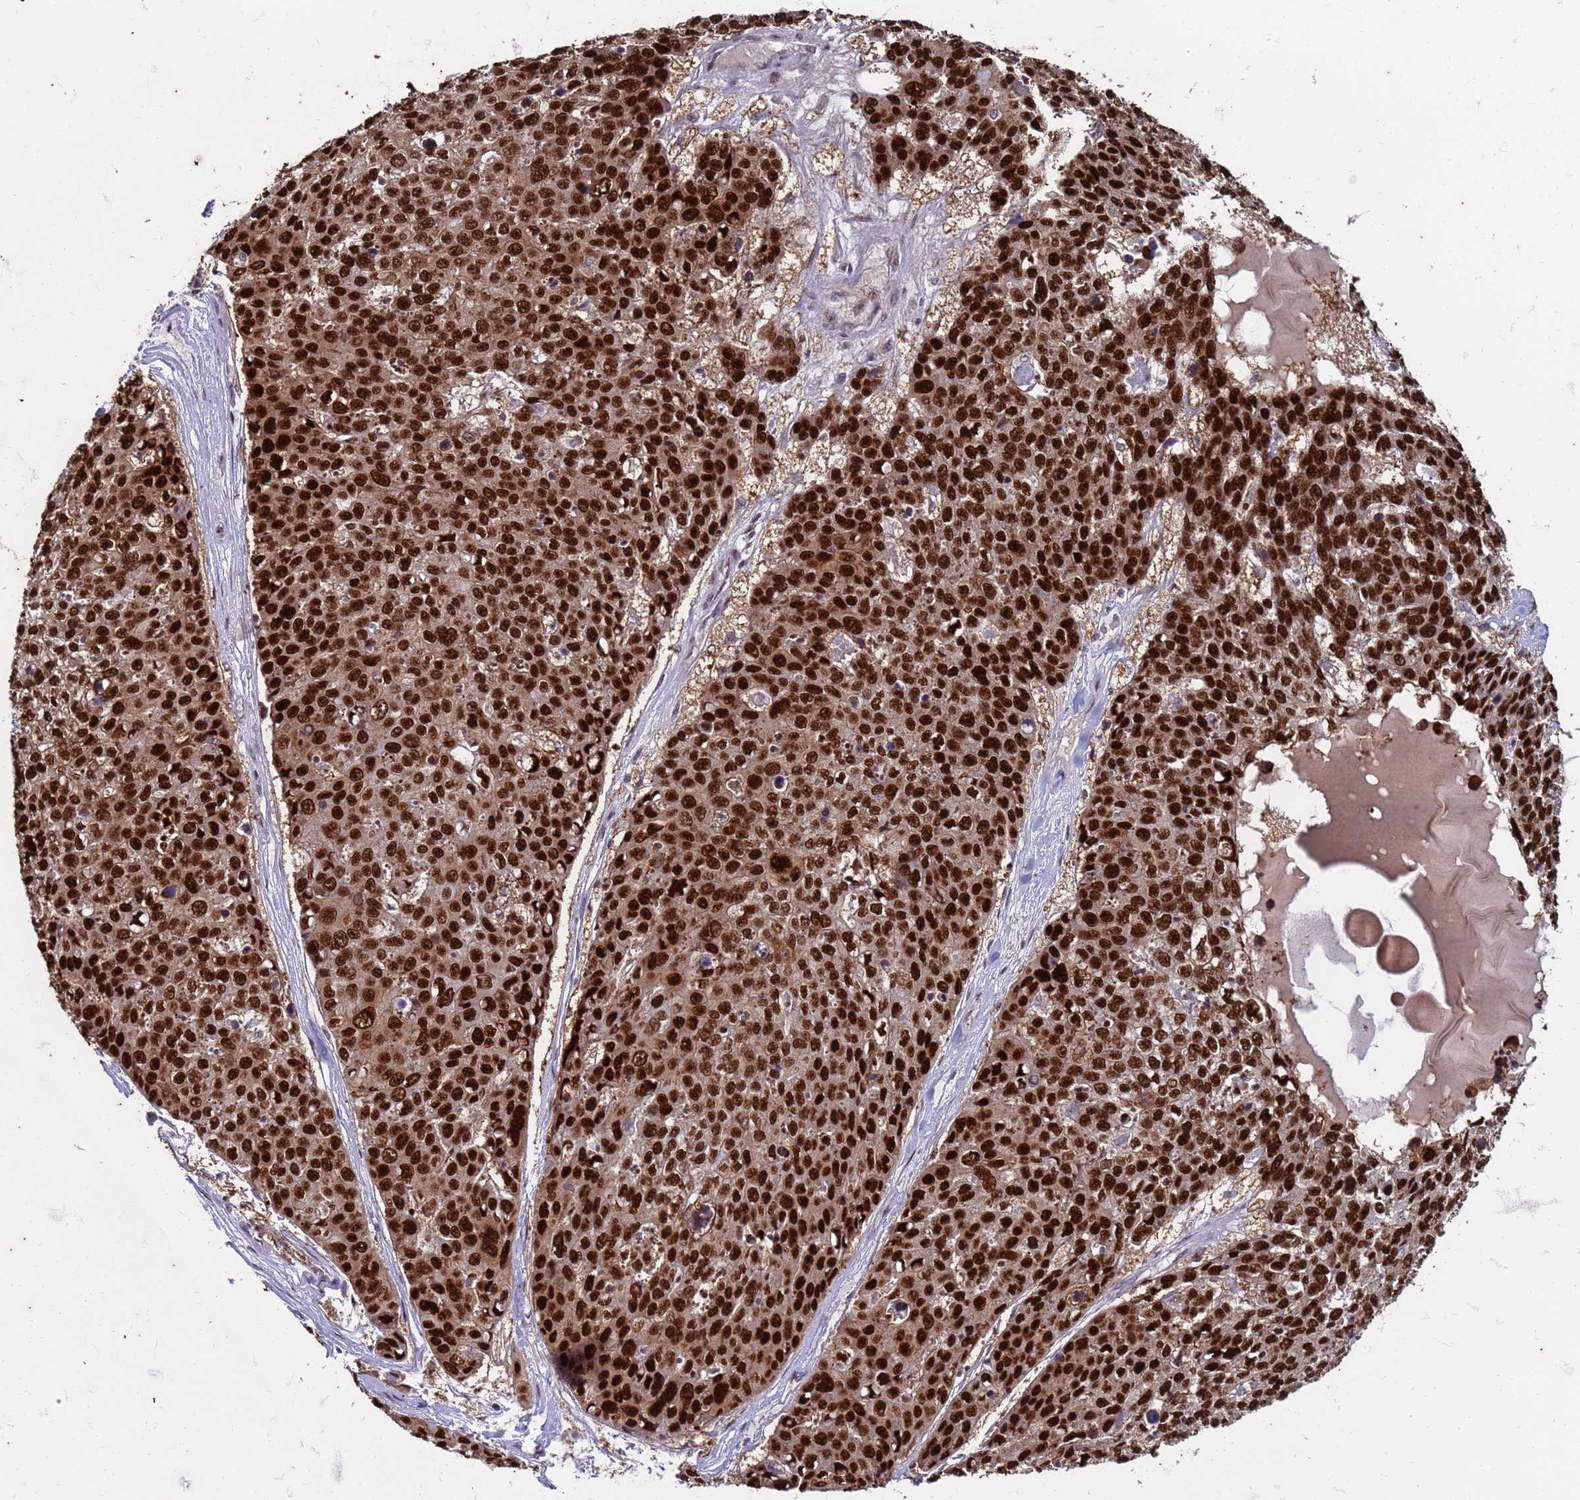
{"staining": {"intensity": "strong", "quantity": ">75%", "location": "nuclear"}, "tissue": "skin cancer", "cell_type": "Tumor cells", "image_type": "cancer", "snomed": [{"axis": "morphology", "description": "Squamous cell carcinoma, NOS"}, {"axis": "topography", "description": "Skin"}], "caption": "Protein expression analysis of human skin squamous cell carcinoma reveals strong nuclear staining in about >75% of tumor cells.", "gene": "TRMT6", "patient": {"sex": "female", "age": 44}}